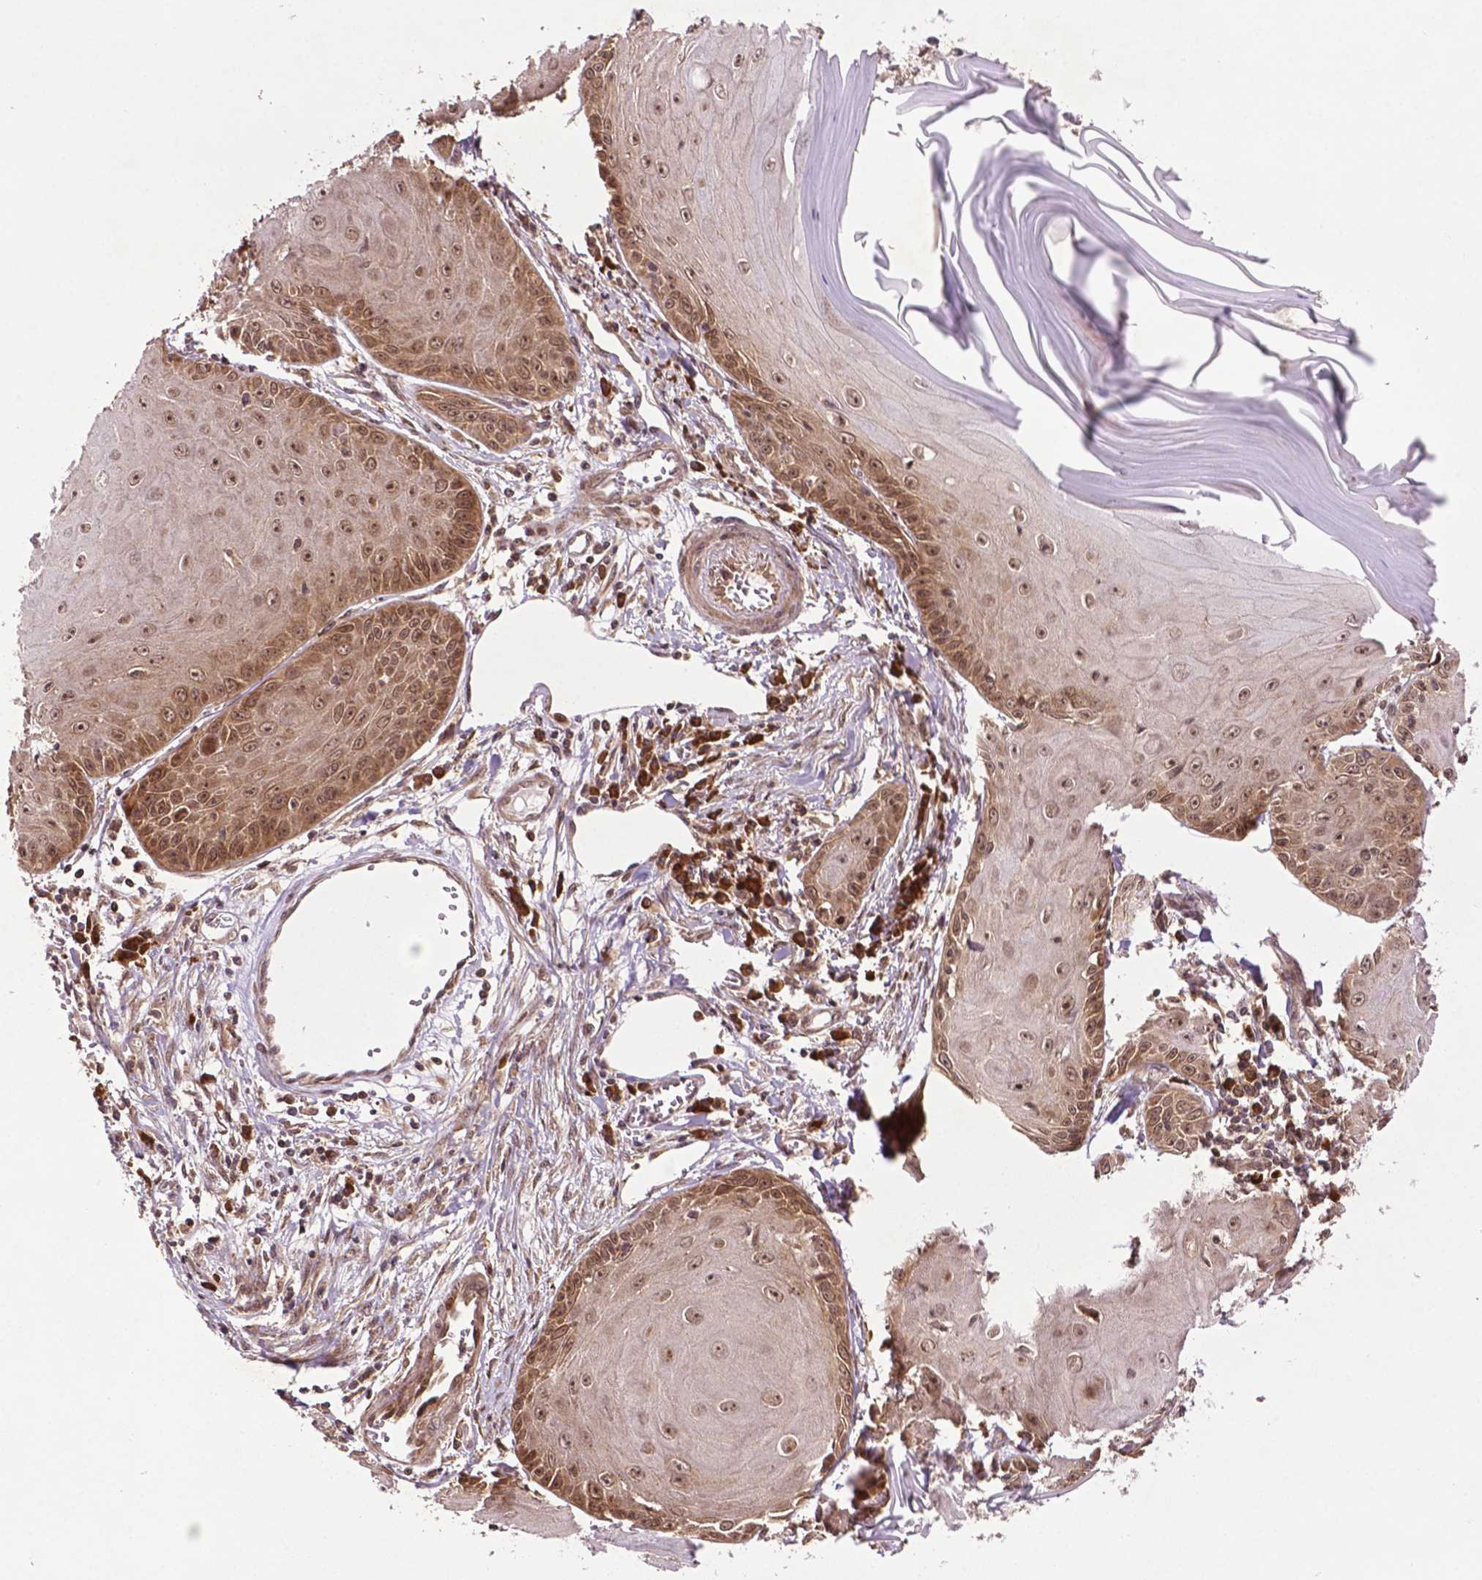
{"staining": {"intensity": "moderate", "quantity": ">75%", "location": "cytoplasmic/membranous,nuclear"}, "tissue": "skin cancer", "cell_type": "Tumor cells", "image_type": "cancer", "snomed": [{"axis": "morphology", "description": "Squamous cell carcinoma, NOS"}, {"axis": "topography", "description": "Skin"}, {"axis": "topography", "description": "Vulva"}], "caption": "Skin squamous cell carcinoma tissue shows moderate cytoplasmic/membranous and nuclear staining in about >75% of tumor cells Nuclei are stained in blue.", "gene": "TMX2", "patient": {"sex": "female", "age": 85}}